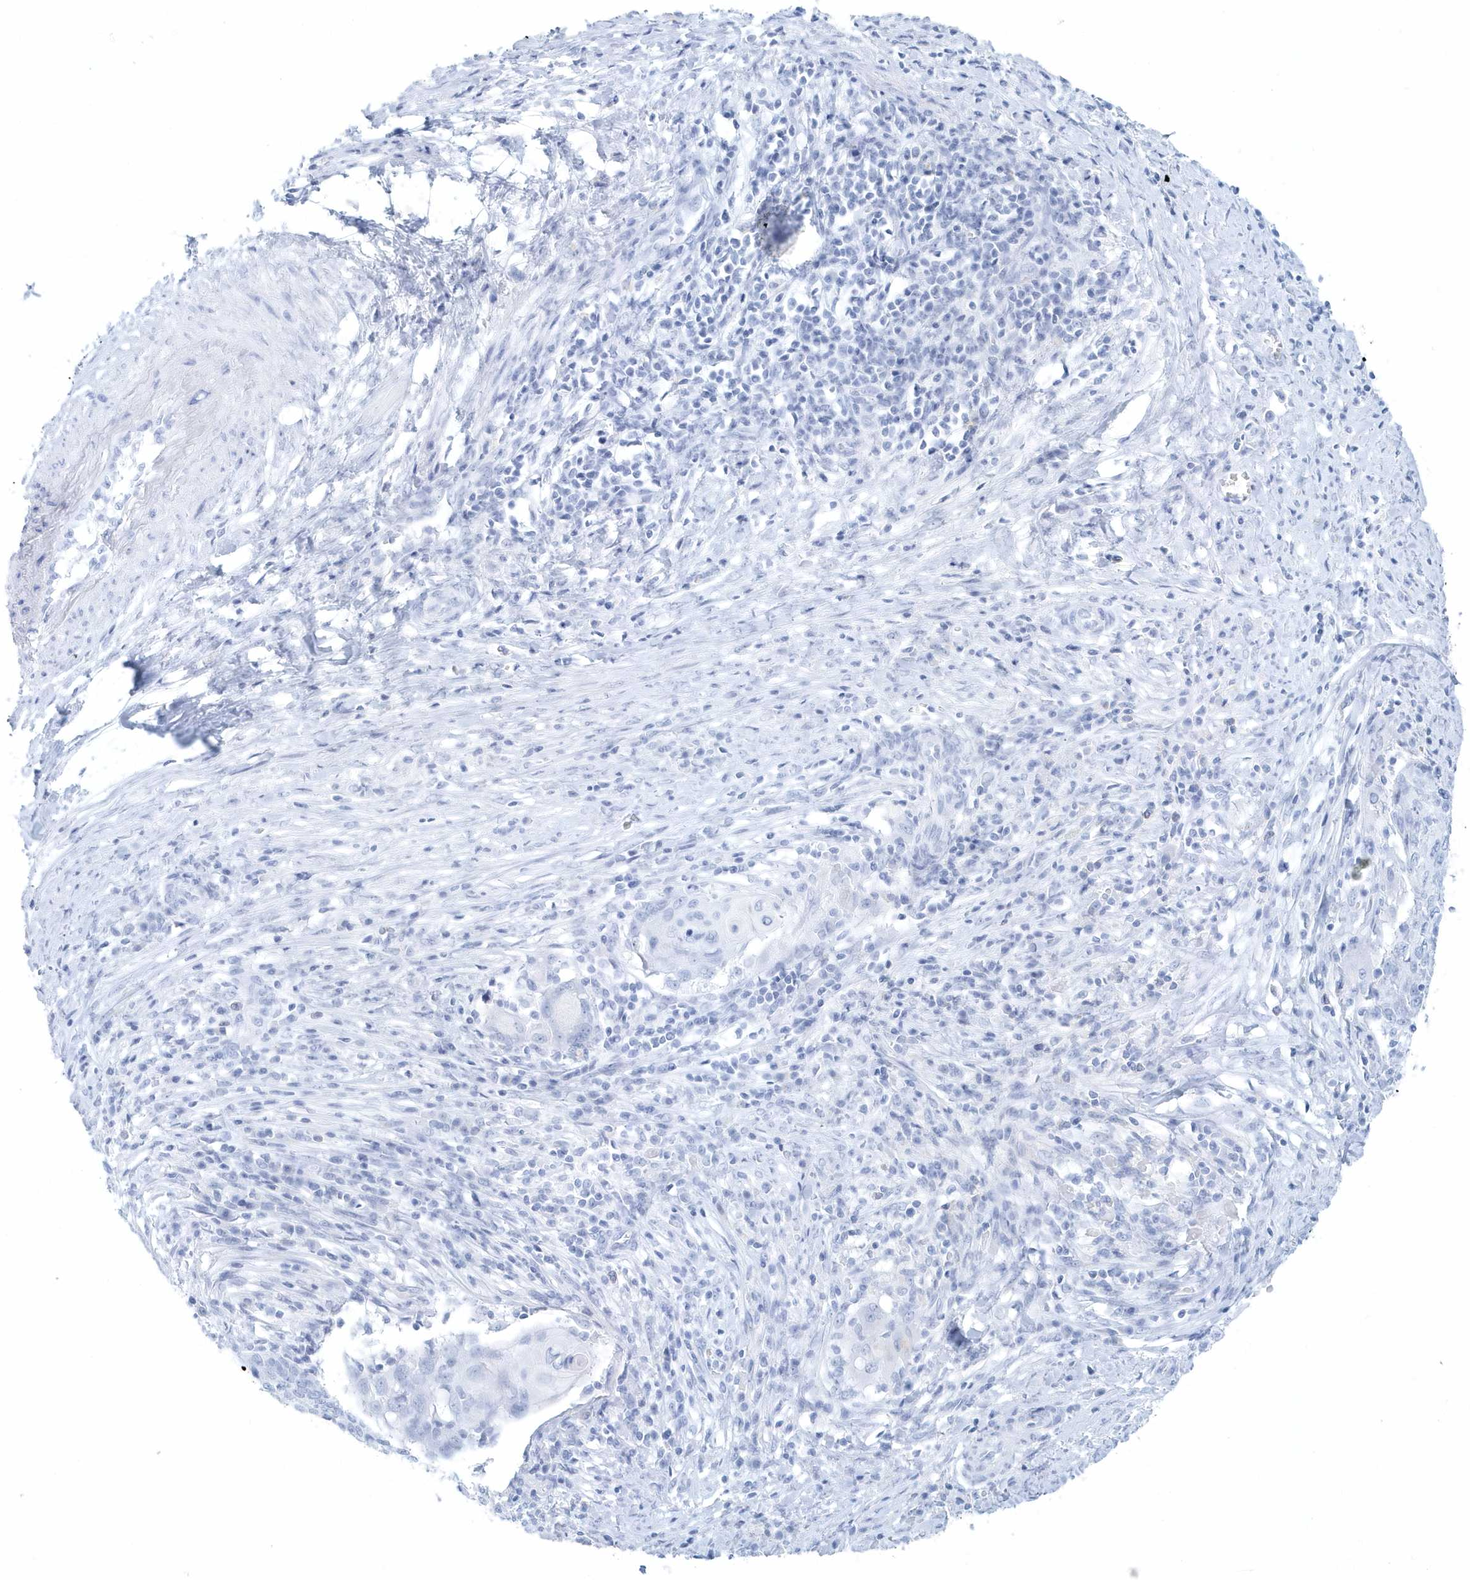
{"staining": {"intensity": "negative", "quantity": "none", "location": "none"}, "tissue": "cervical cancer", "cell_type": "Tumor cells", "image_type": "cancer", "snomed": [{"axis": "morphology", "description": "Squamous cell carcinoma, NOS"}, {"axis": "topography", "description": "Cervix"}], "caption": "IHC image of cervical squamous cell carcinoma stained for a protein (brown), which displays no expression in tumor cells.", "gene": "PTPRO", "patient": {"sex": "female", "age": 39}}